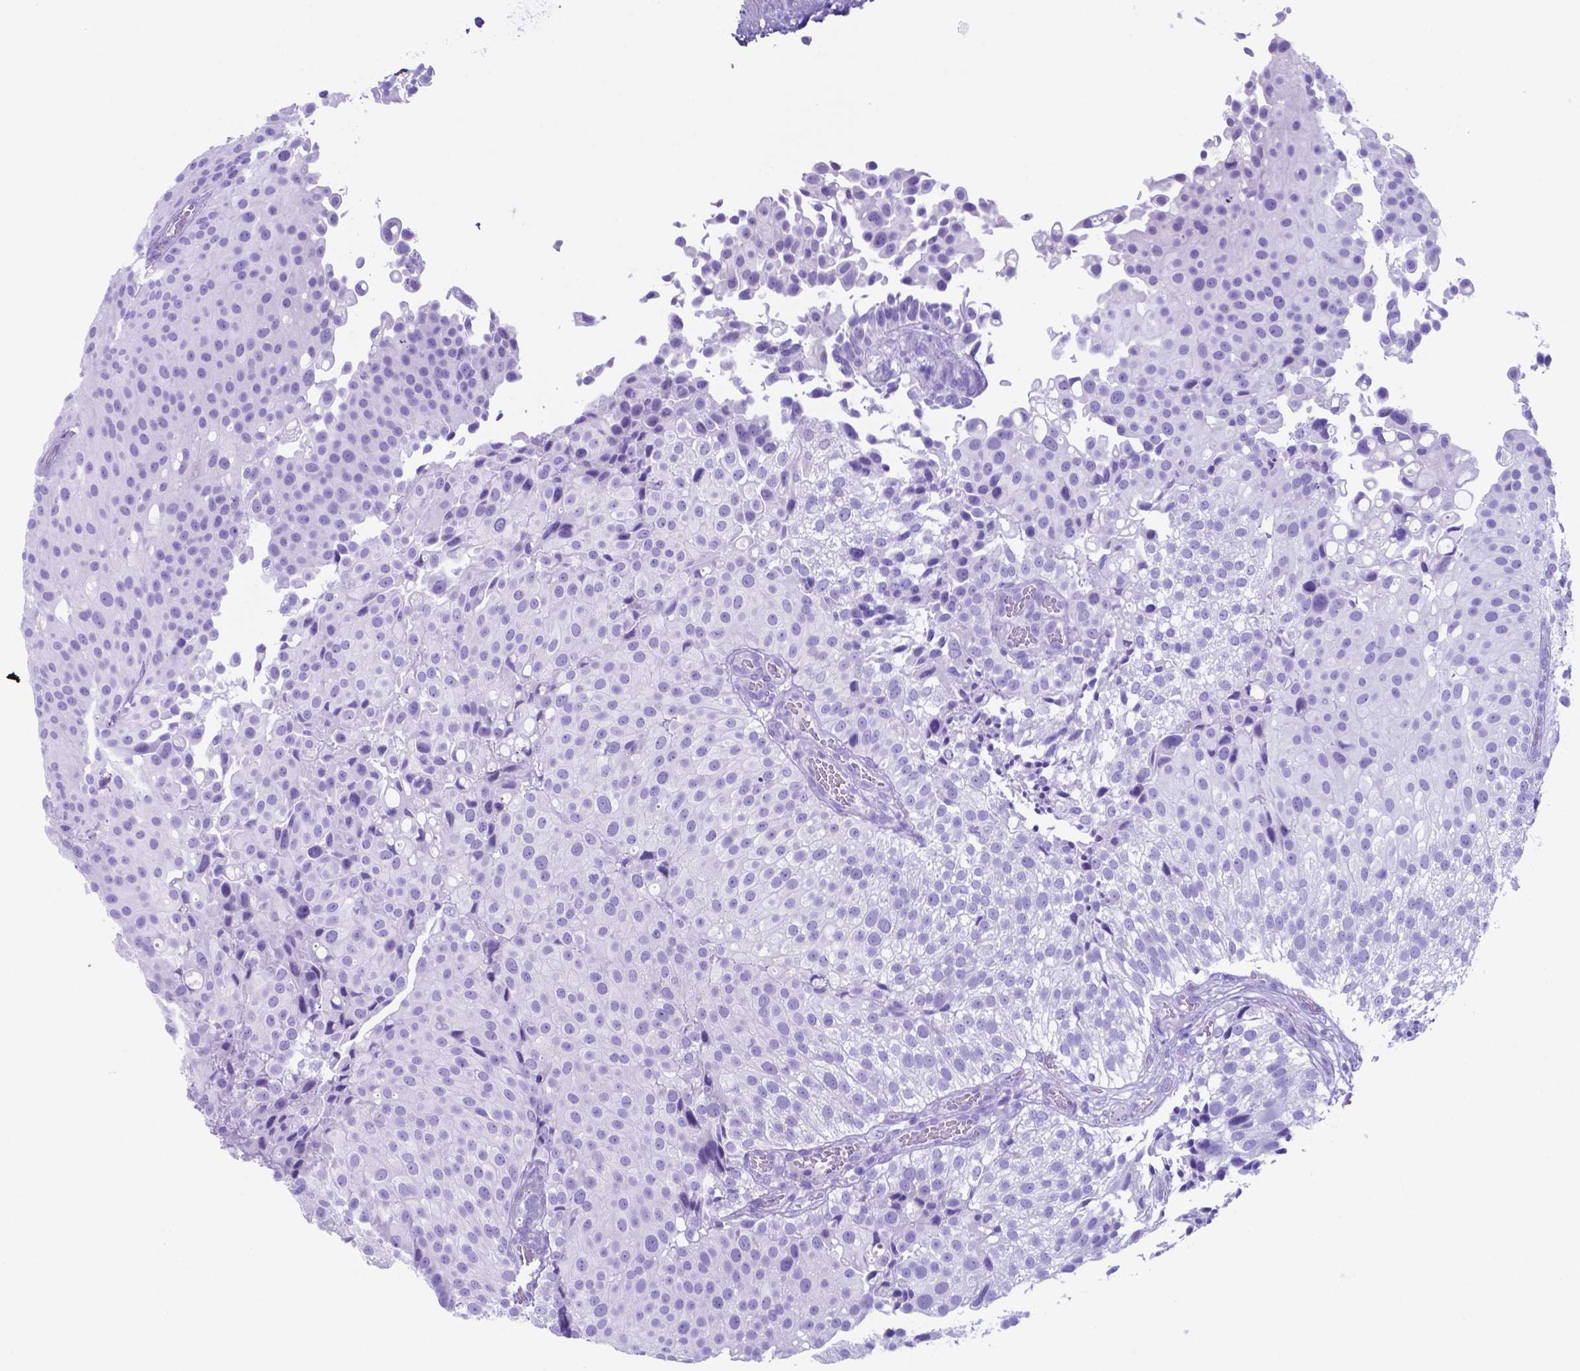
{"staining": {"intensity": "negative", "quantity": "none", "location": "none"}, "tissue": "urothelial cancer", "cell_type": "Tumor cells", "image_type": "cancer", "snomed": [{"axis": "morphology", "description": "Urothelial carcinoma, Low grade"}, {"axis": "topography", "description": "Urinary bladder"}], "caption": "This is an immunohistochemistry photomicrograph of low-grade urothelial carcinoma. There is no staining in tumor cells.", "gene": "DNAAF8", "patient": {"sex": "male", "age": 80}}